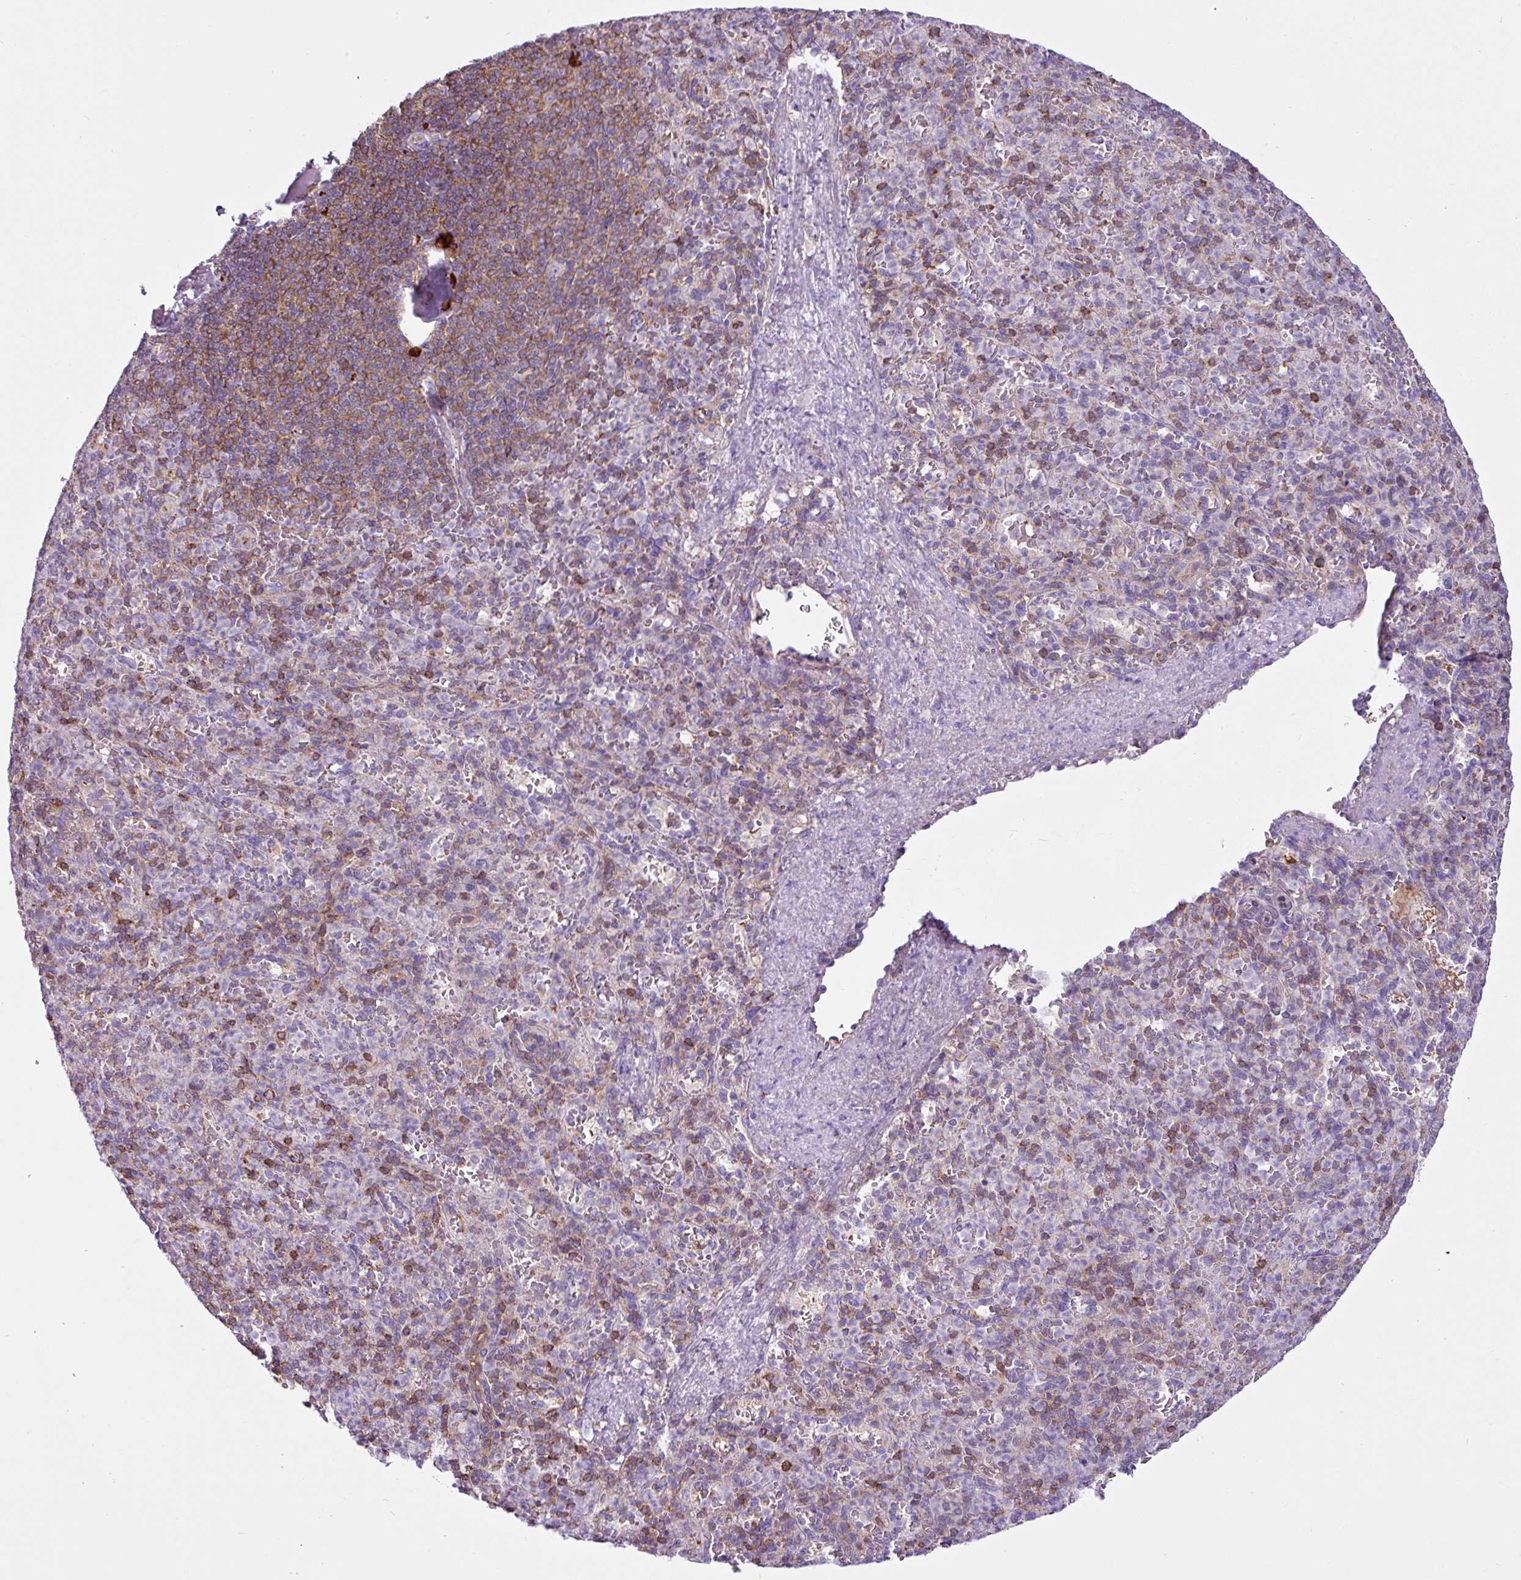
{"staining": {"intensity": "moderate", "quantity": "<25%", "location": "cytoplasmic/membranous"}, "tissue": "spleen", "cell_type": "Cells in red pulp", "image_type": "normal", "snomed": [{"axis": "morphology", "description": "Normal tissue, NOS"}, {"axis": "topography", "description": "Spleen"}], "caption": "Benign spleen exhibits moderate cytoplasmic/membranous expression in approximately <25% of cells in red pulp Ihc stains the protein of interest in brown and the nuclei are stained blue..", "gene": "EME2", "patient": {"sex": "female", "age": 74}}